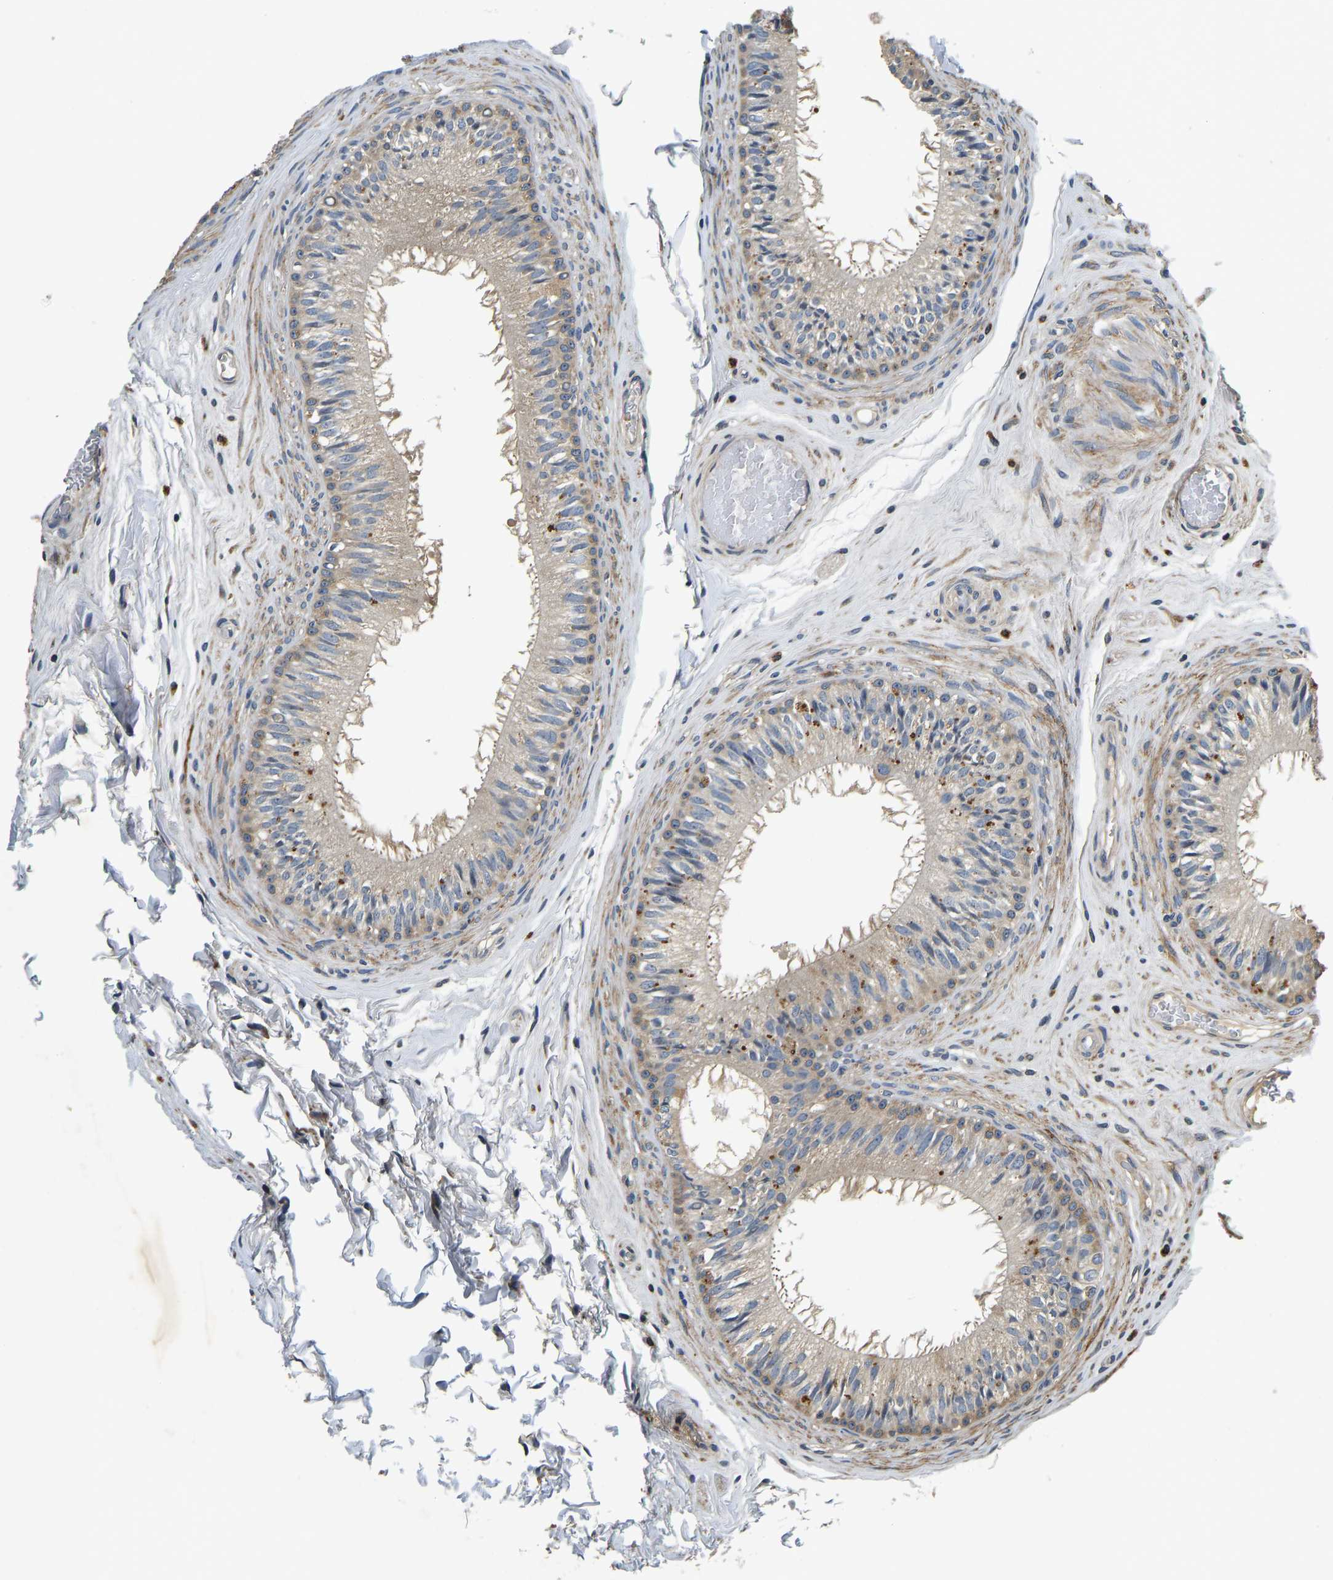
{"staining": {"intensity": "moderate", "quantity": ">75%", "location": "cytoplasmic/membranous"}, "tissue": "epididymis", "cell_type": "Glandular cells", "image_type": "normal", "snomed": [{"axis": "morphology", "description": "Normal tissue, NOS"}, {"axis": "topography", "description": "Testis"}, {"axis": "topography", "description": "Epididymis"}], "caption": "Immunohistochemical staining of unremarkable epididymis shows medium levels of moderate cytoplasmic/membranous expression in approximately >75% of glandular cells.", "gene": "RESF1", "patient": {"sex": "male", "age": 36}}